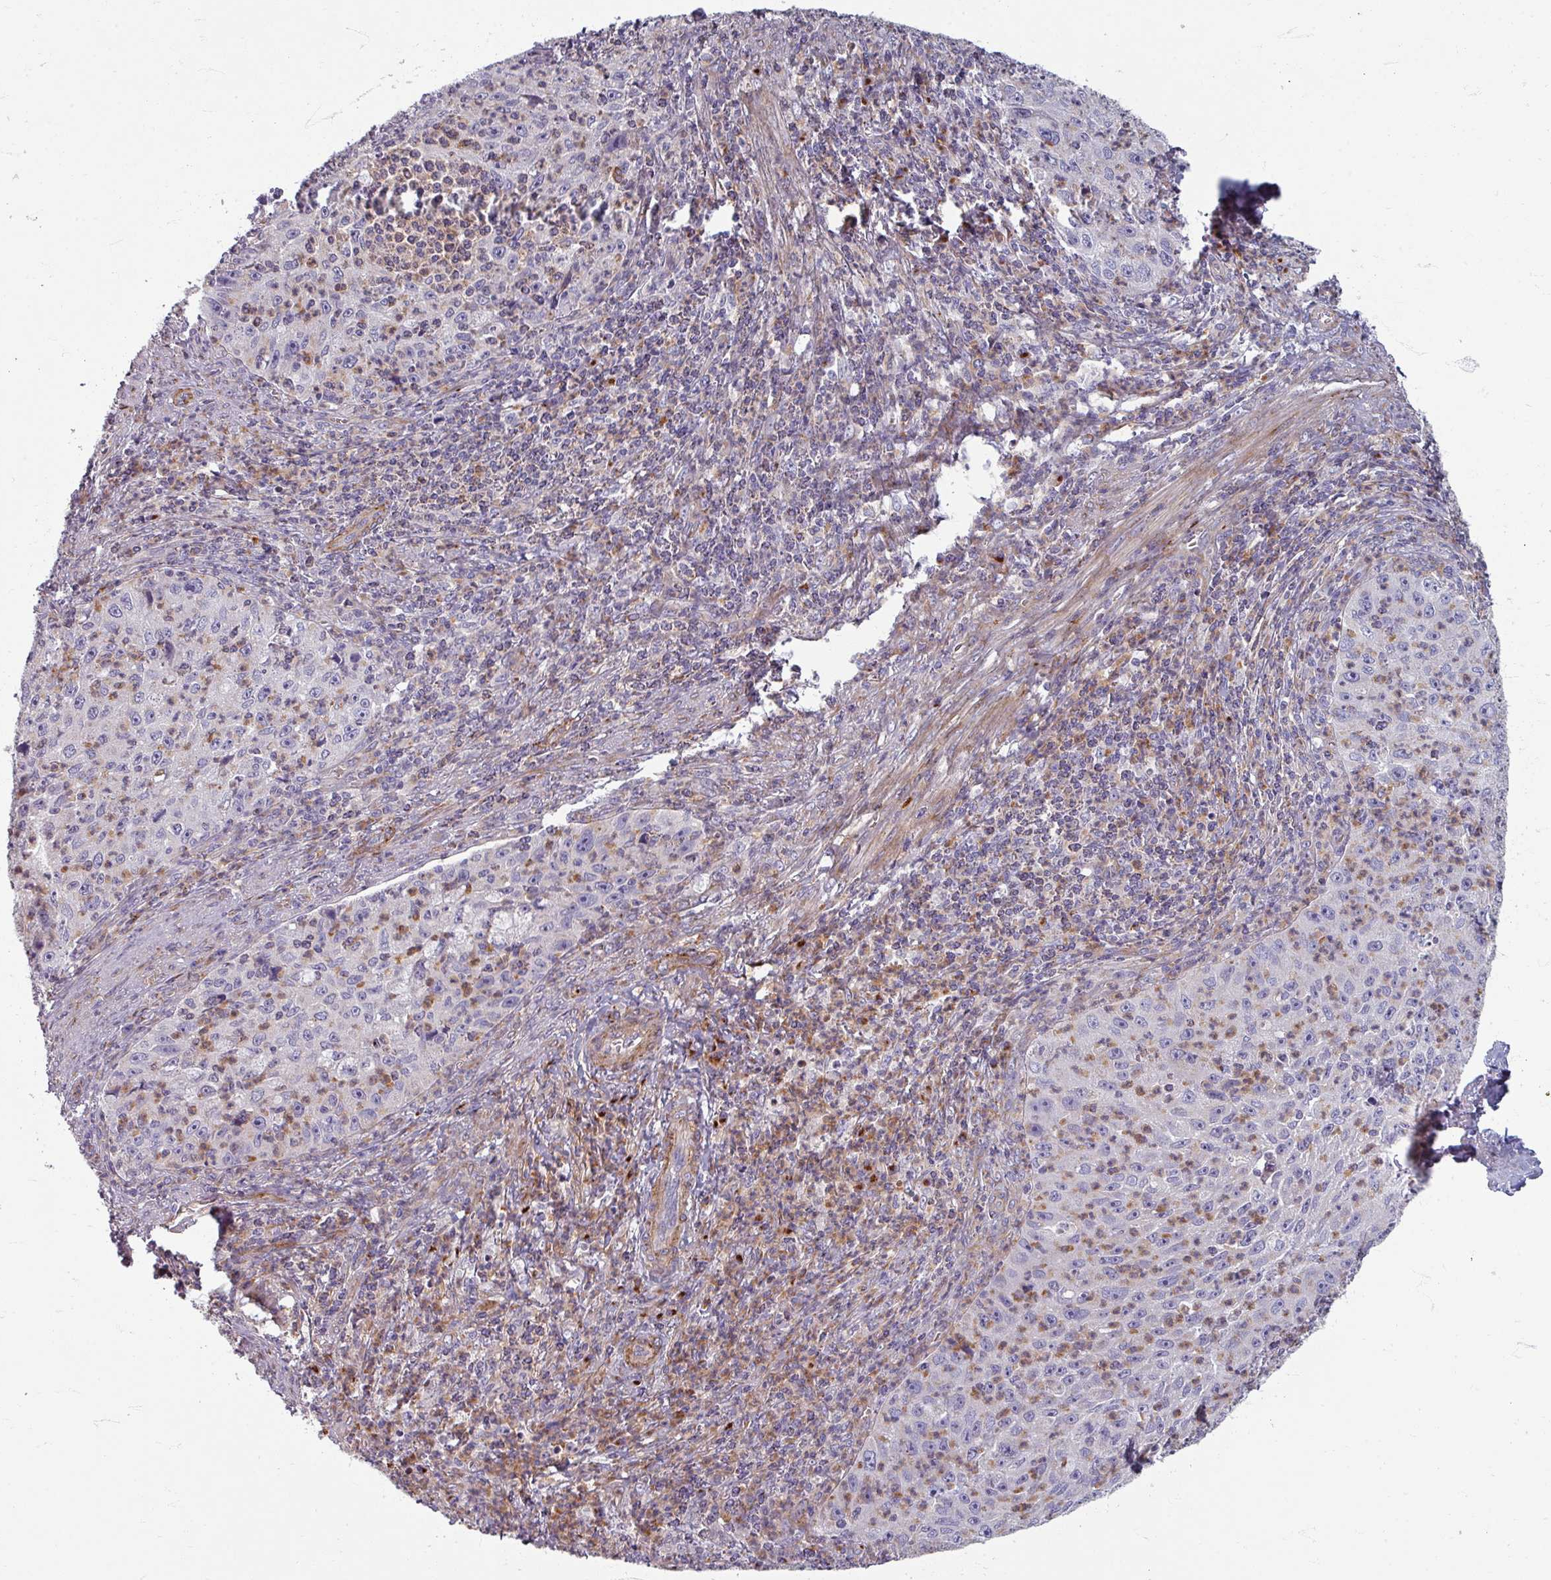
{"staining": {"intensity": "negative", "quantity": "none", "location": "none"}, "tissue": "cervical cancer", "cell_type": "Tumor cells", "image_type": "cancer", "snomed": [{"axis": "morphology", "description": "Squamous cell carcinoma, NOS"}, {"axis": "topography", "description": "Cervix"}], "caption": "High power microscopy image of an immunohistochemistry micrograph of cervical squamous cell carcinoma, revealing no significant expression in tumor cells. (DAB immunohistochemistry, high magnification).", "gene": "GABARAPL1", "patient": {"sex": "female", "age": 30}}